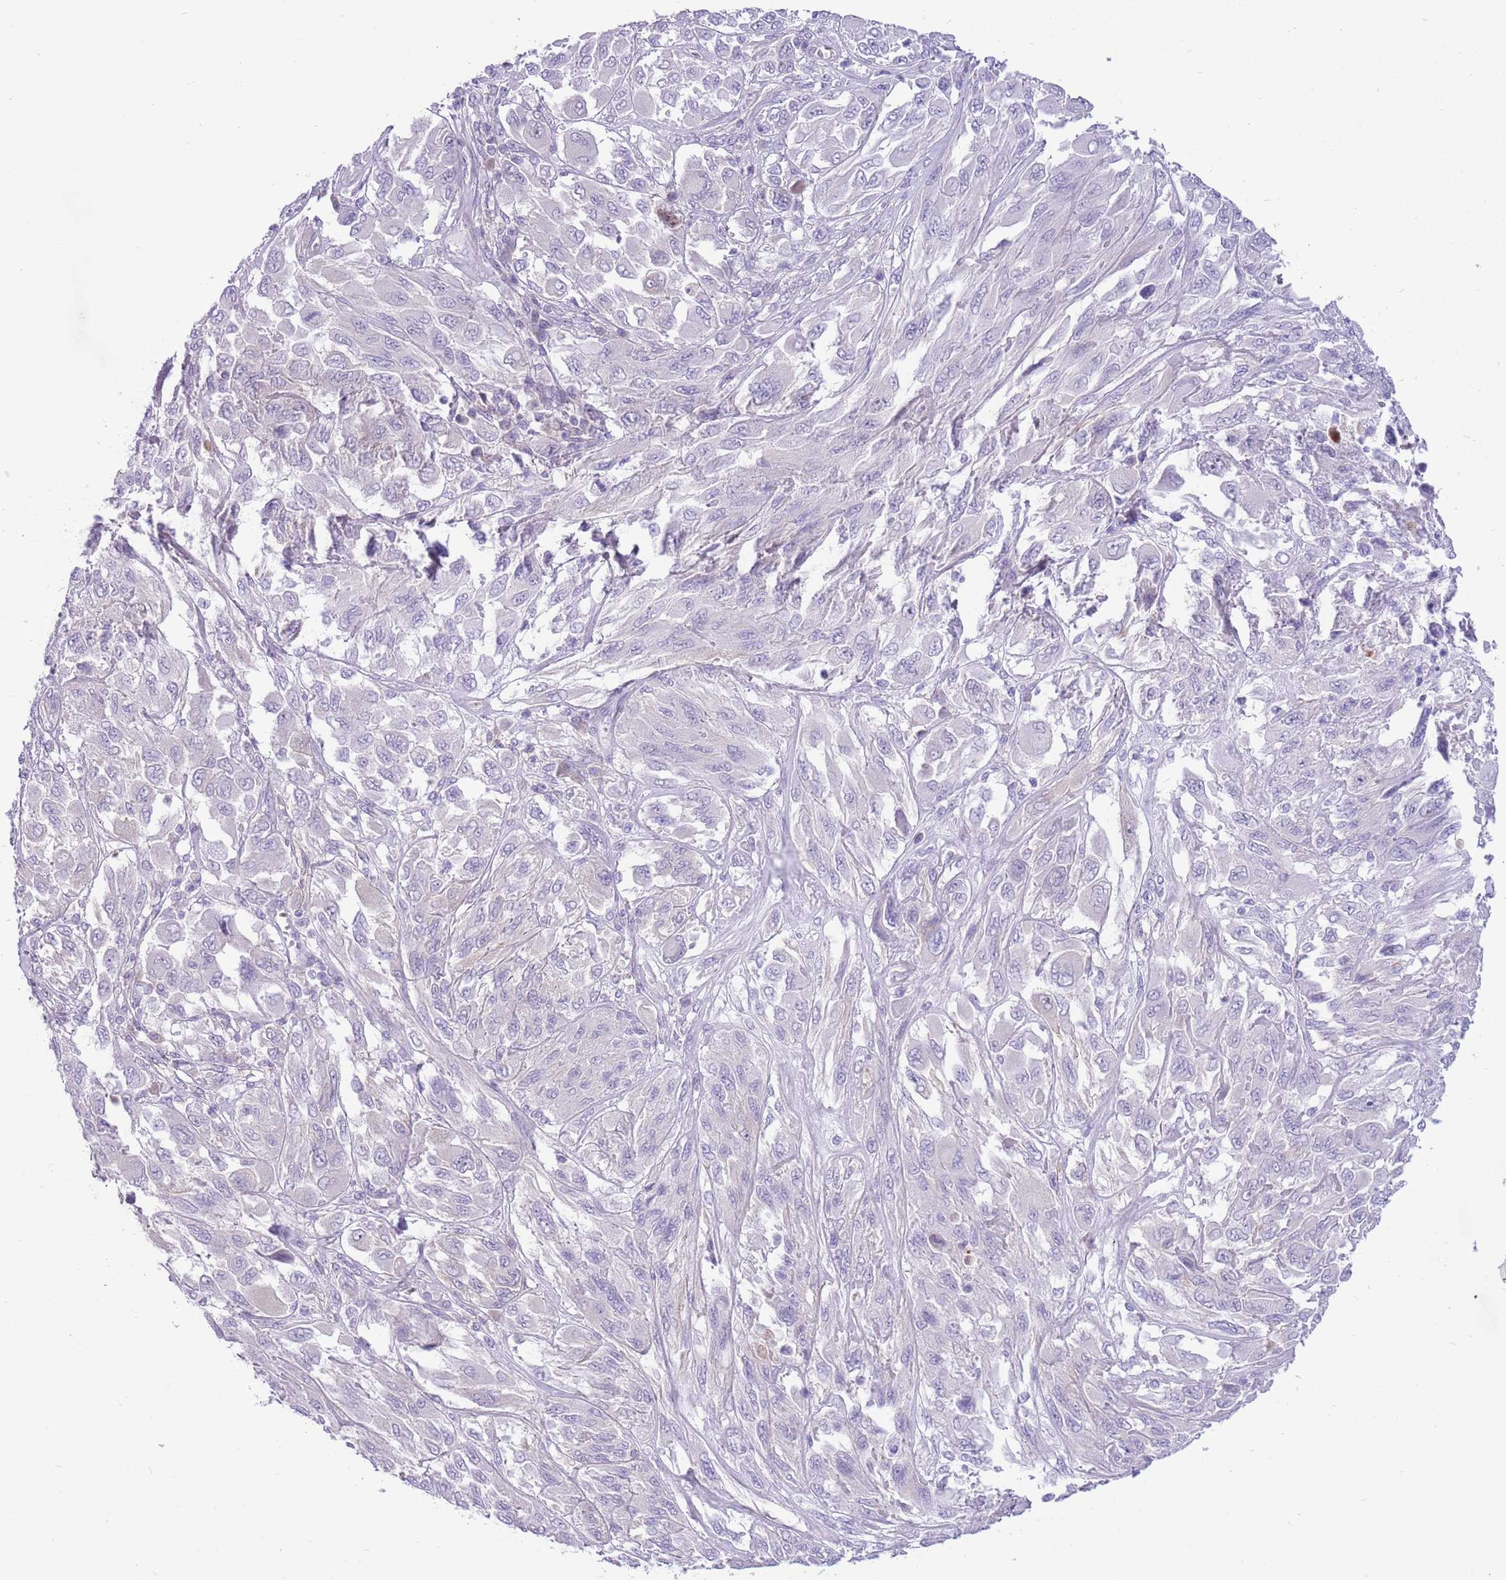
{"staining": {"intensity": "negative", "quantity": "none", "location": "none"}, "tissue": "melanoma", "cell_type": "Tumor cells", "image_type": "cancer", "snomed": [{"axis": "morphology", "description": "Malignant melanoma, NOS"}, {"axis": "topography", "description": "Skin"}], "caption": "This photomicrograph is of malignant melanoma stained with immunohistochemistry (IHC) to label a protein in brown with the nuclei are counter-stained blue. There is no expression in tumor cells.", "gene": "ZC4H2", "patient": {"sex": "female", "age": 91}}